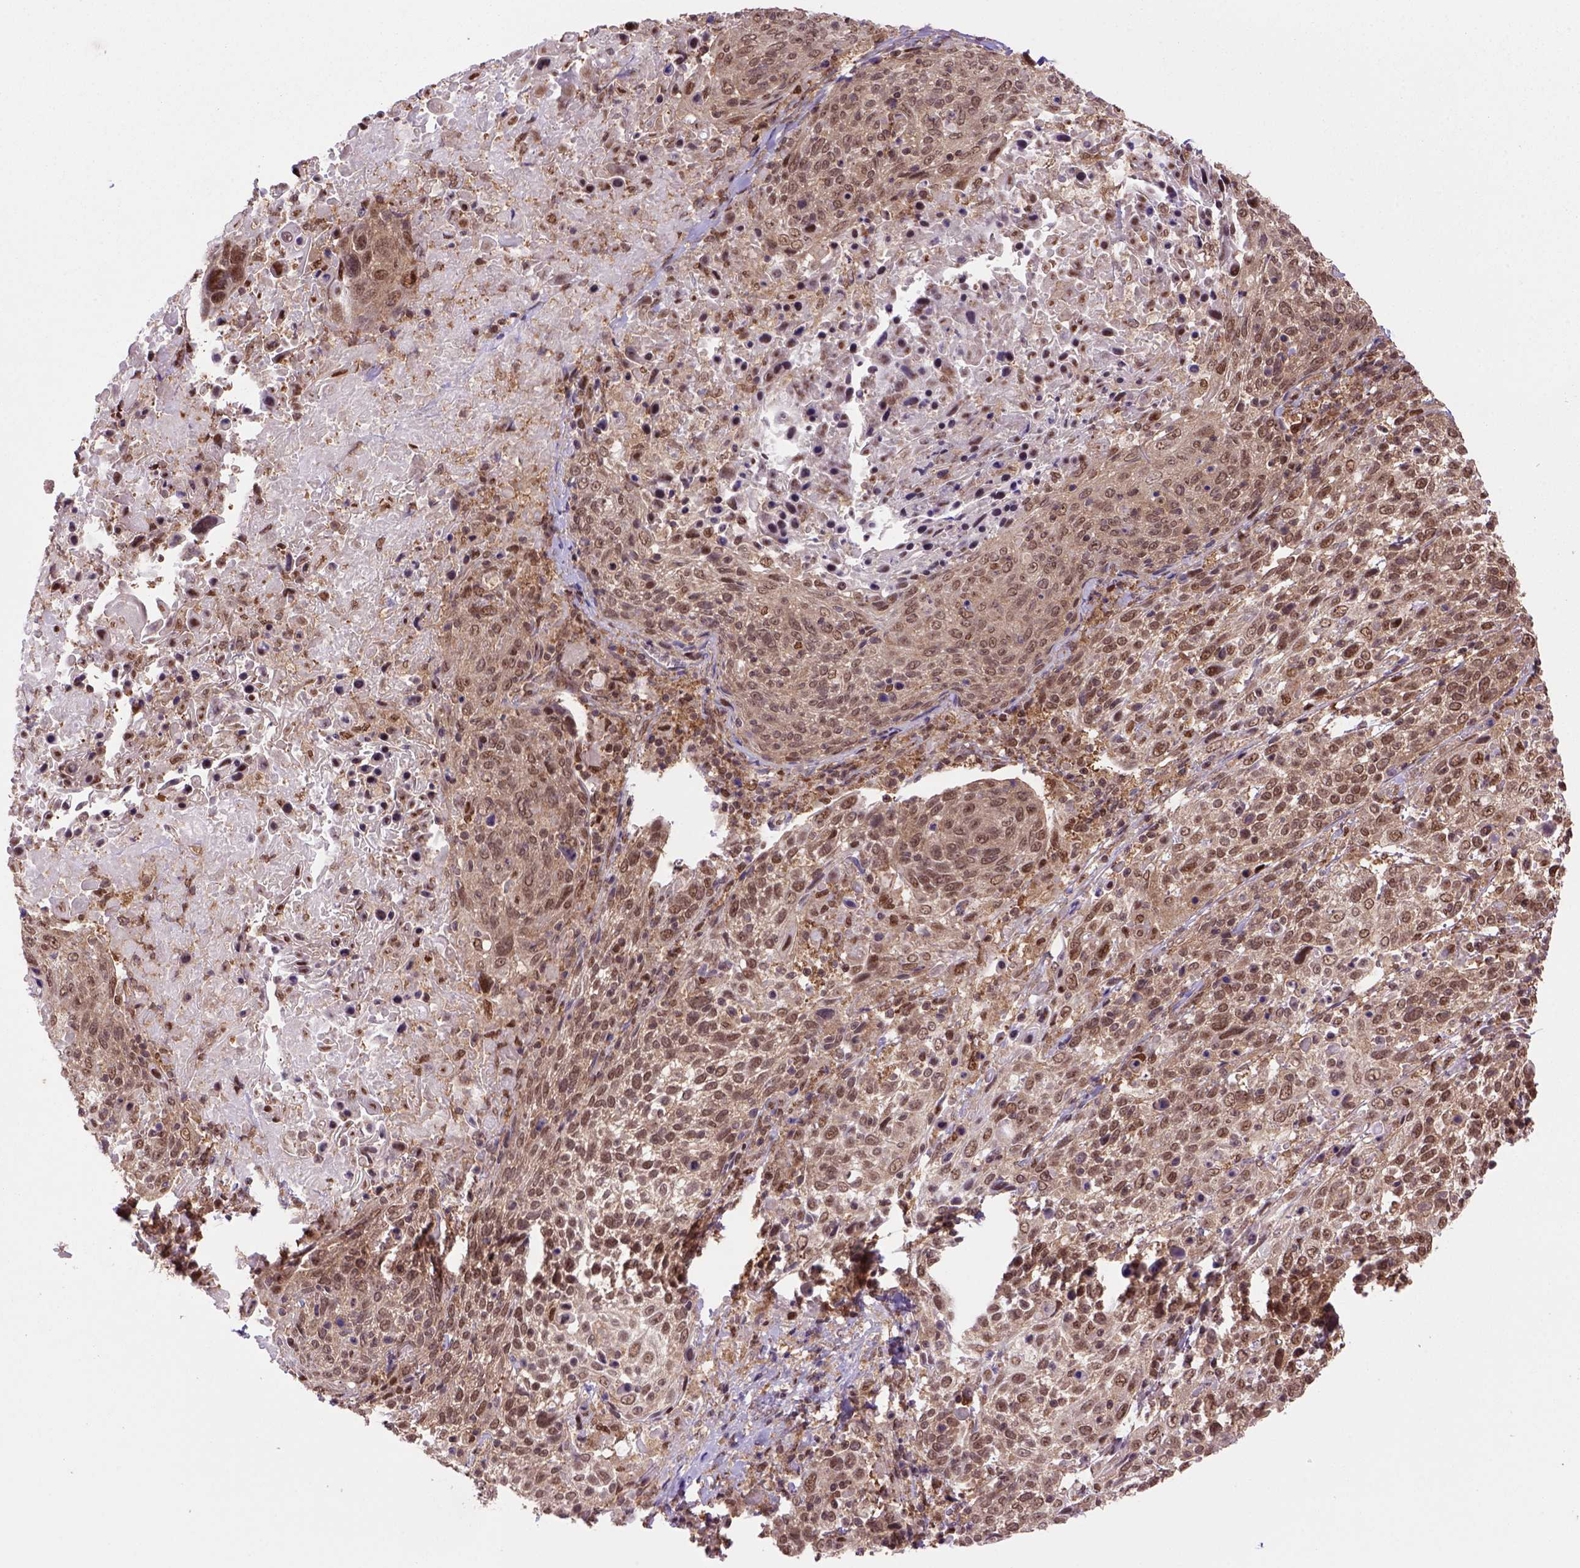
{"staining": {"intensity": "moderate", "quantity": ">75%", "location": "nuclear"}, "tissue": "cervical cancer", "cell_type": "Tumor cells", "image_type": "cancer", "snomed": [{"axis": "morphology", "description": "Squamous cell carcinoma, NOS"}, {"axis": "topography", "description": "Cervix"}], "caption": "Brown immunohistochemical staining in cervical squamous cell carcinoma reveals moderate nuclear positivity in about >75% of tumor cells.", "gene": "PSMC2", "patient": {"sex": "female", "age": 61}}